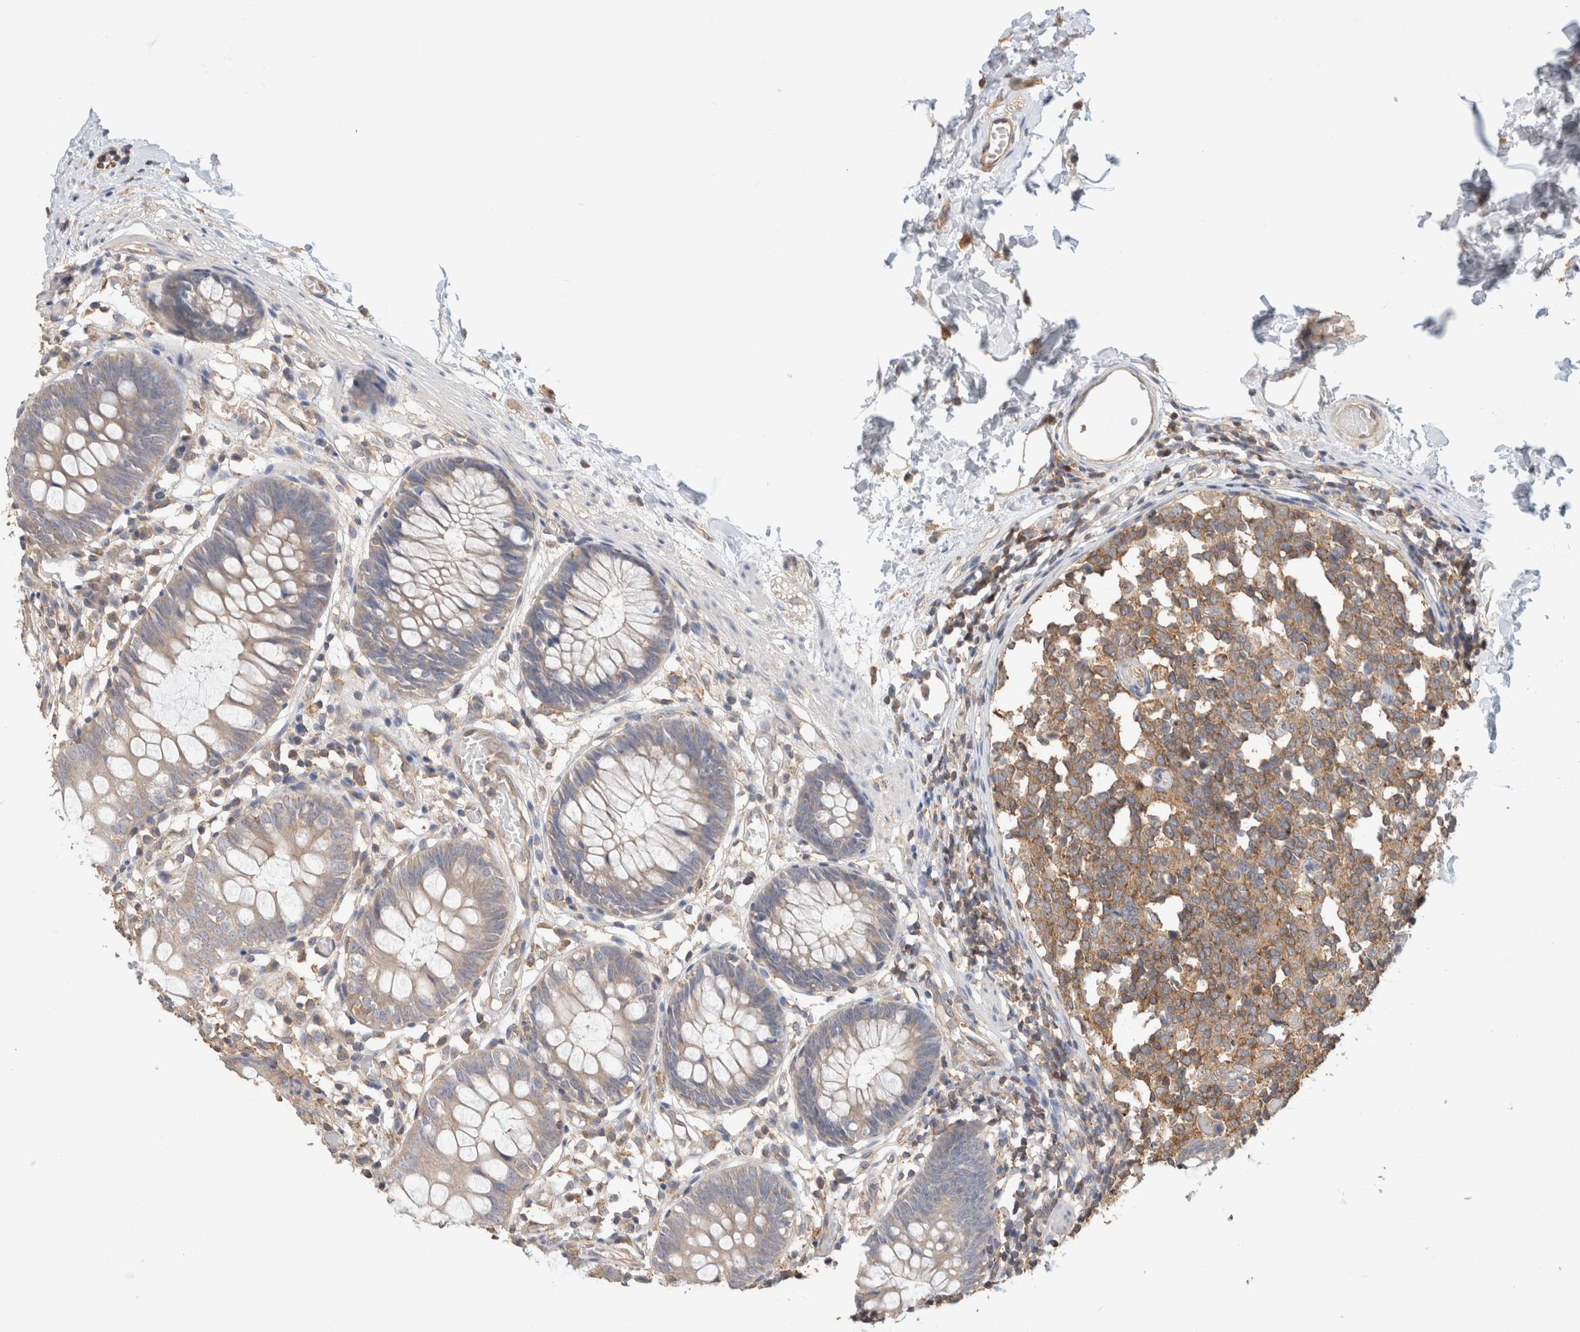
{"staining": {"intensity": "moderate", "quantity": "25%-75%", "location": "cytoplasmic/membranous"}, "tissue": "colon", "cell_type": "Endothelial cells", "image_type": "normal", "snomed": [{"axis": "morphology", "description": "Normal tissue, NOS"}, {"axis": "topography", "description": "Colon"}], "caption": "Immunohistochemistry (IHC) of normal human colon exhibits medium levels of moderate cytoplasmic/membranous expression in about 25%-75% of endothelial cells.", "gene": "CFAP418", "patient": {"sex": "male", "age": 14}}